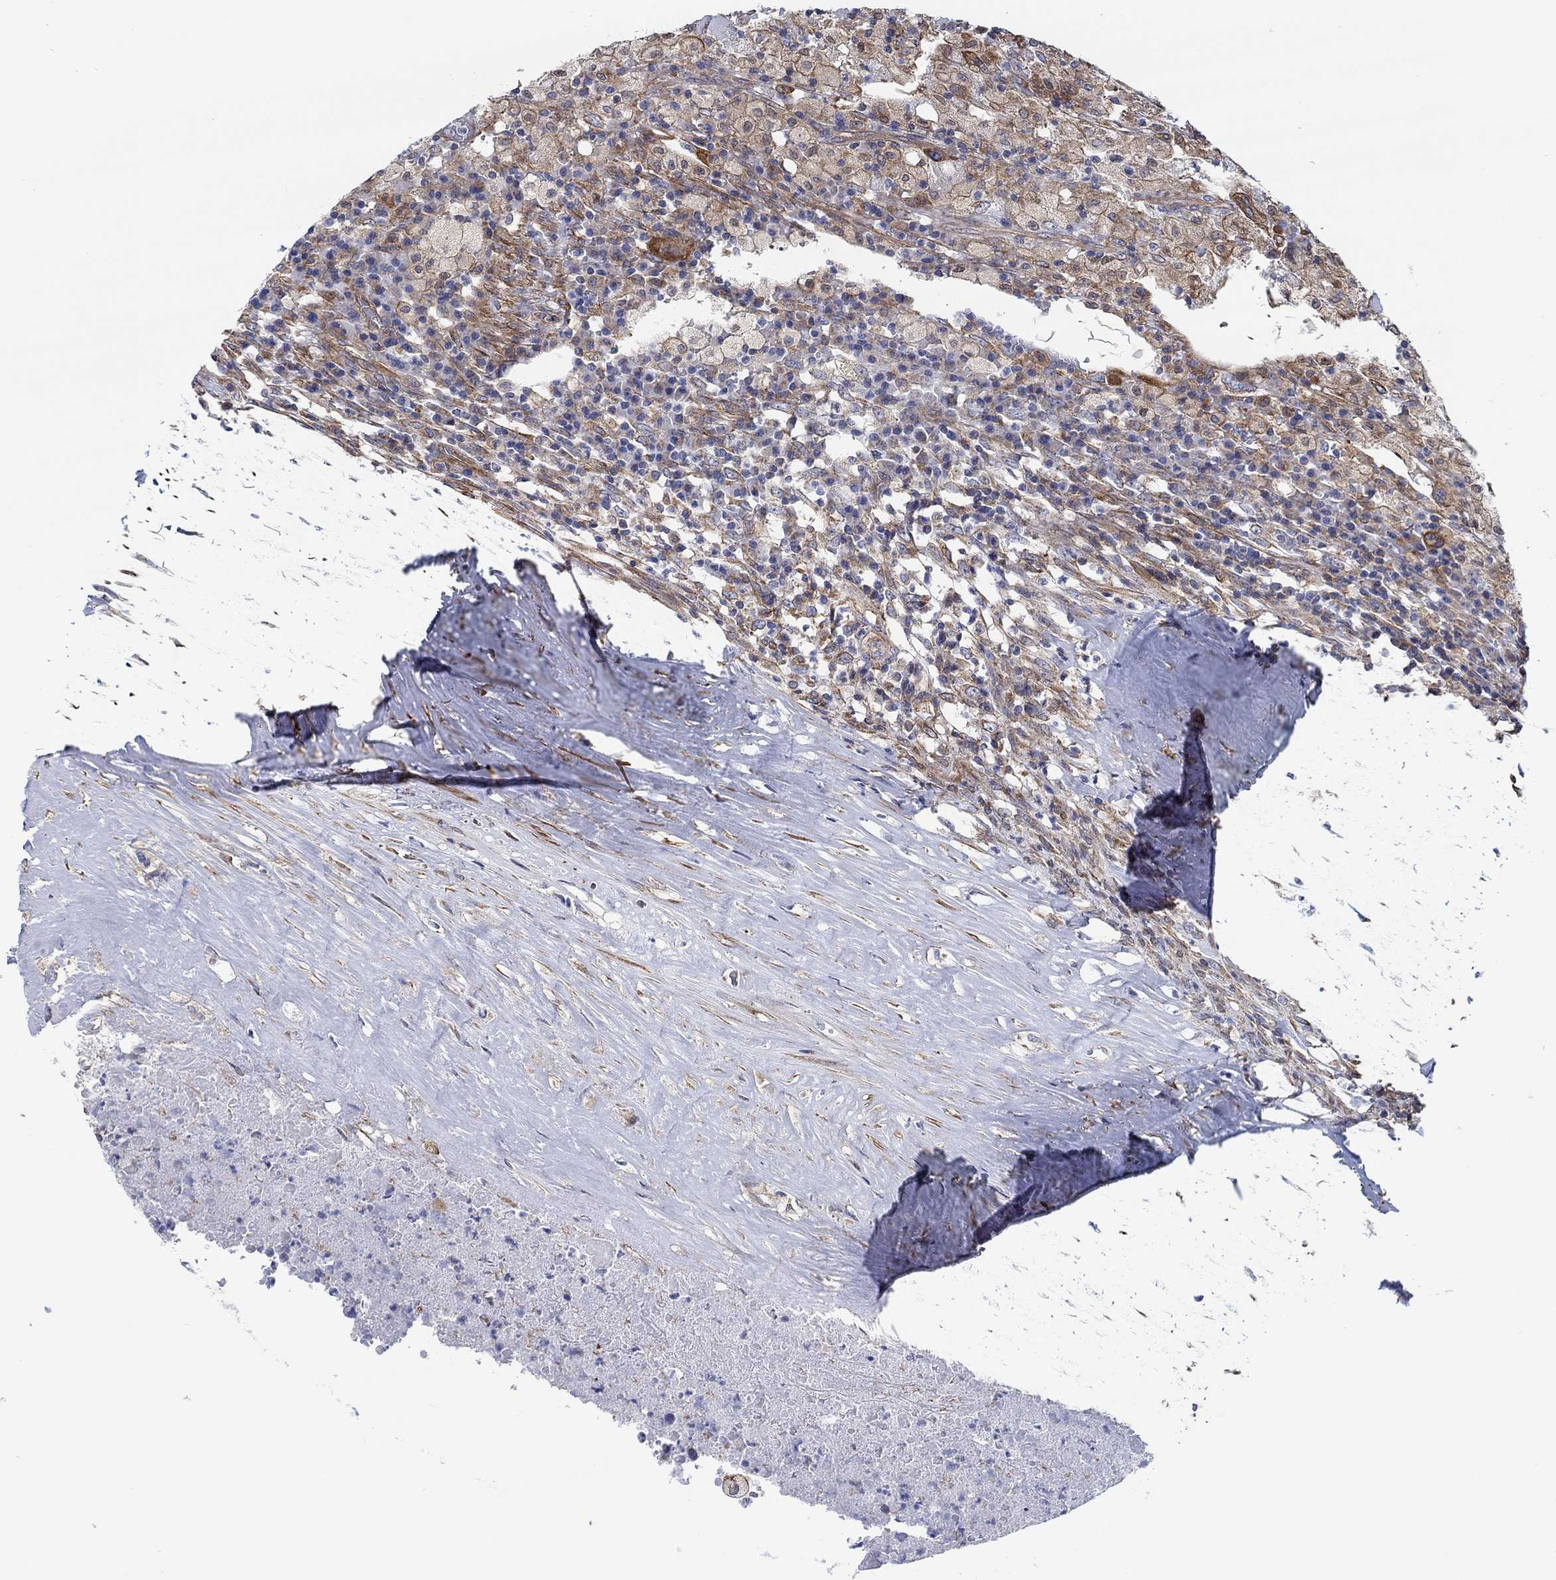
{"staining": {"intensity": "moderate", "quantity": "25%-75%", "location": "cytoplasmic/membranous"}, "tissue": "testis cancer", "cell_type": "Tumor cells", "image_type": "cancer", "snomed": [{"axis": "morphology", "description": "Necrosis, NOS"}, {"axis": "morphology", "description": "Carcinoma, Embryonal, NOS"}, {"axis": "topography", "description": "Testis"}], "caption": "Testis embryonal carcinoma stained for a protein reveals moderate cytoplasmic/membranous positivity in tumor cells.", "gene": "FMN1", "patient": {"sex": "male", "age": 19}}